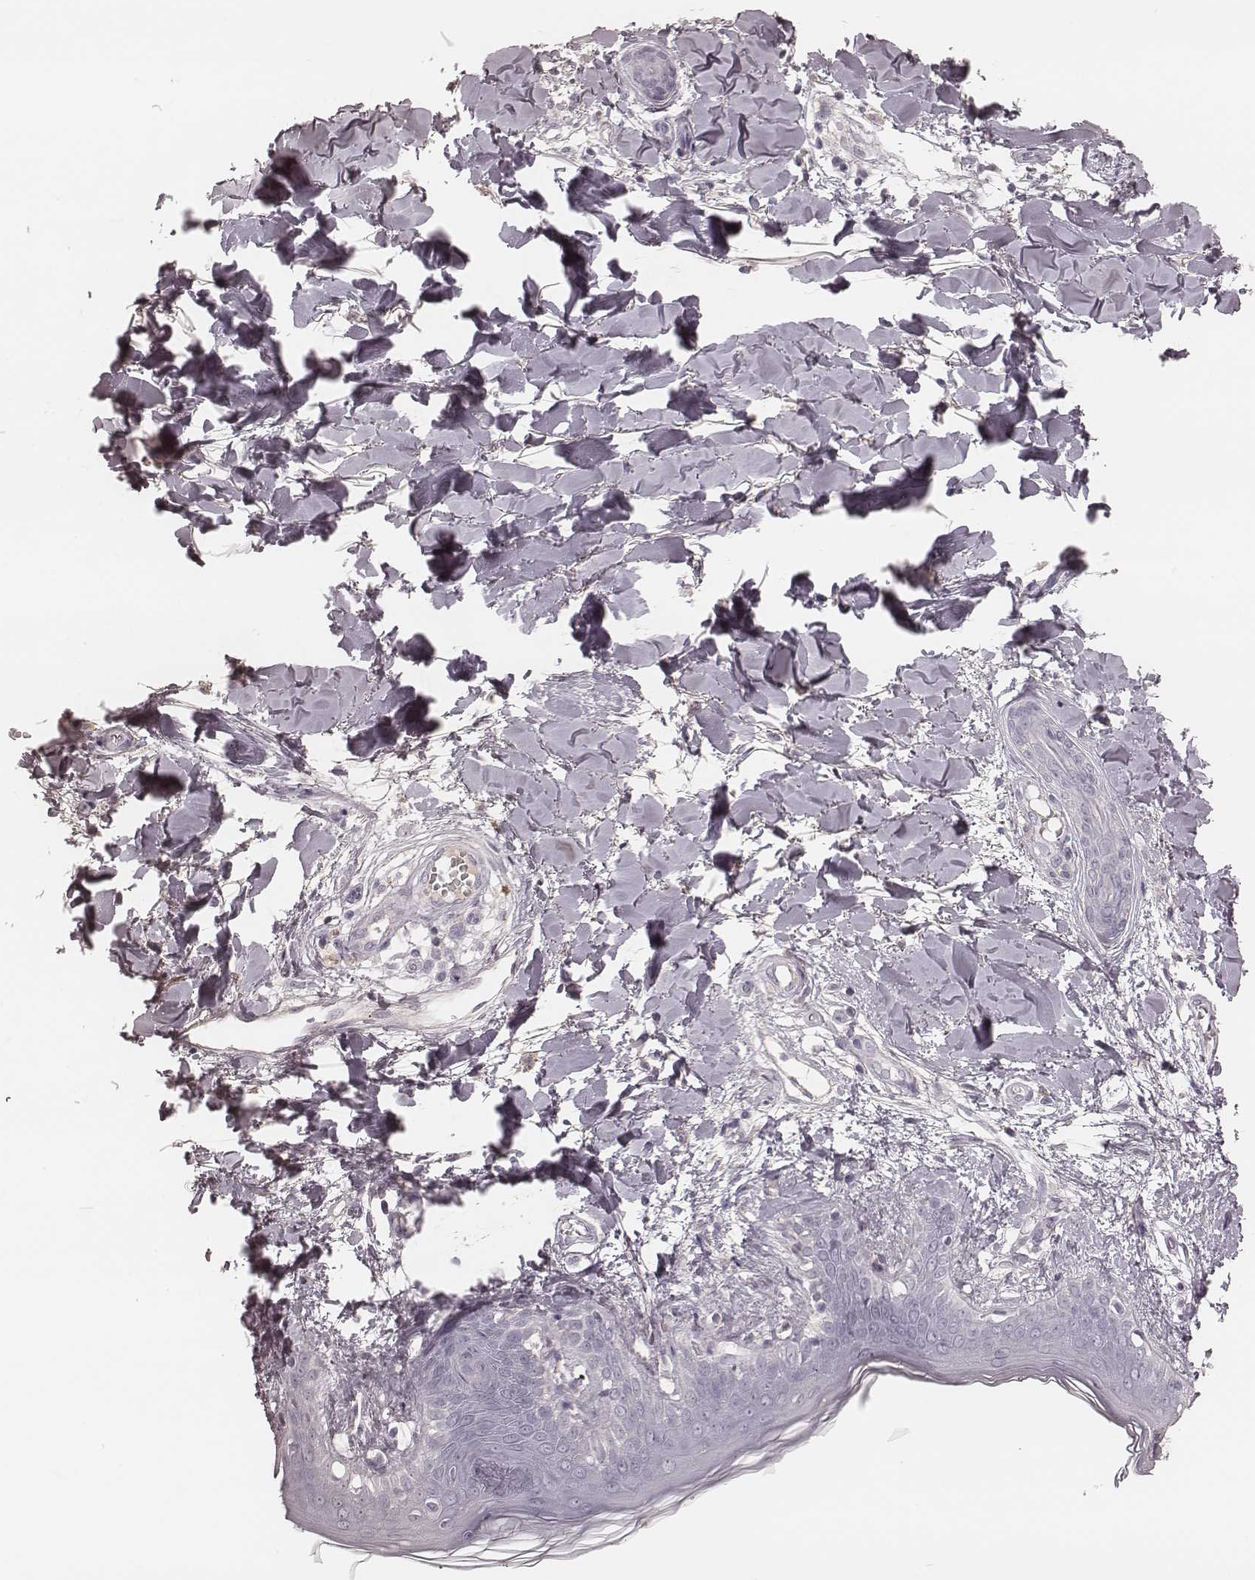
{"staining": {"intensity": "negative", "quantity": "none", "location": "none"}, "tissue": "skin", "cell_type": "Fibroblasts", "image_type": "normal", "snomed": [{"axis": "morphology", "description": "Normal tissue, NOS"}, {"axis": "topography", "description": "Skin"}], "caption": "High power microscopy photomicrograph of an immunohistochemistry (IHC) image of benign skin, revealing no significant staining in fibroblasts.", "gene": "SMIM24", "patient": {"sex": "female", "age": 34}}